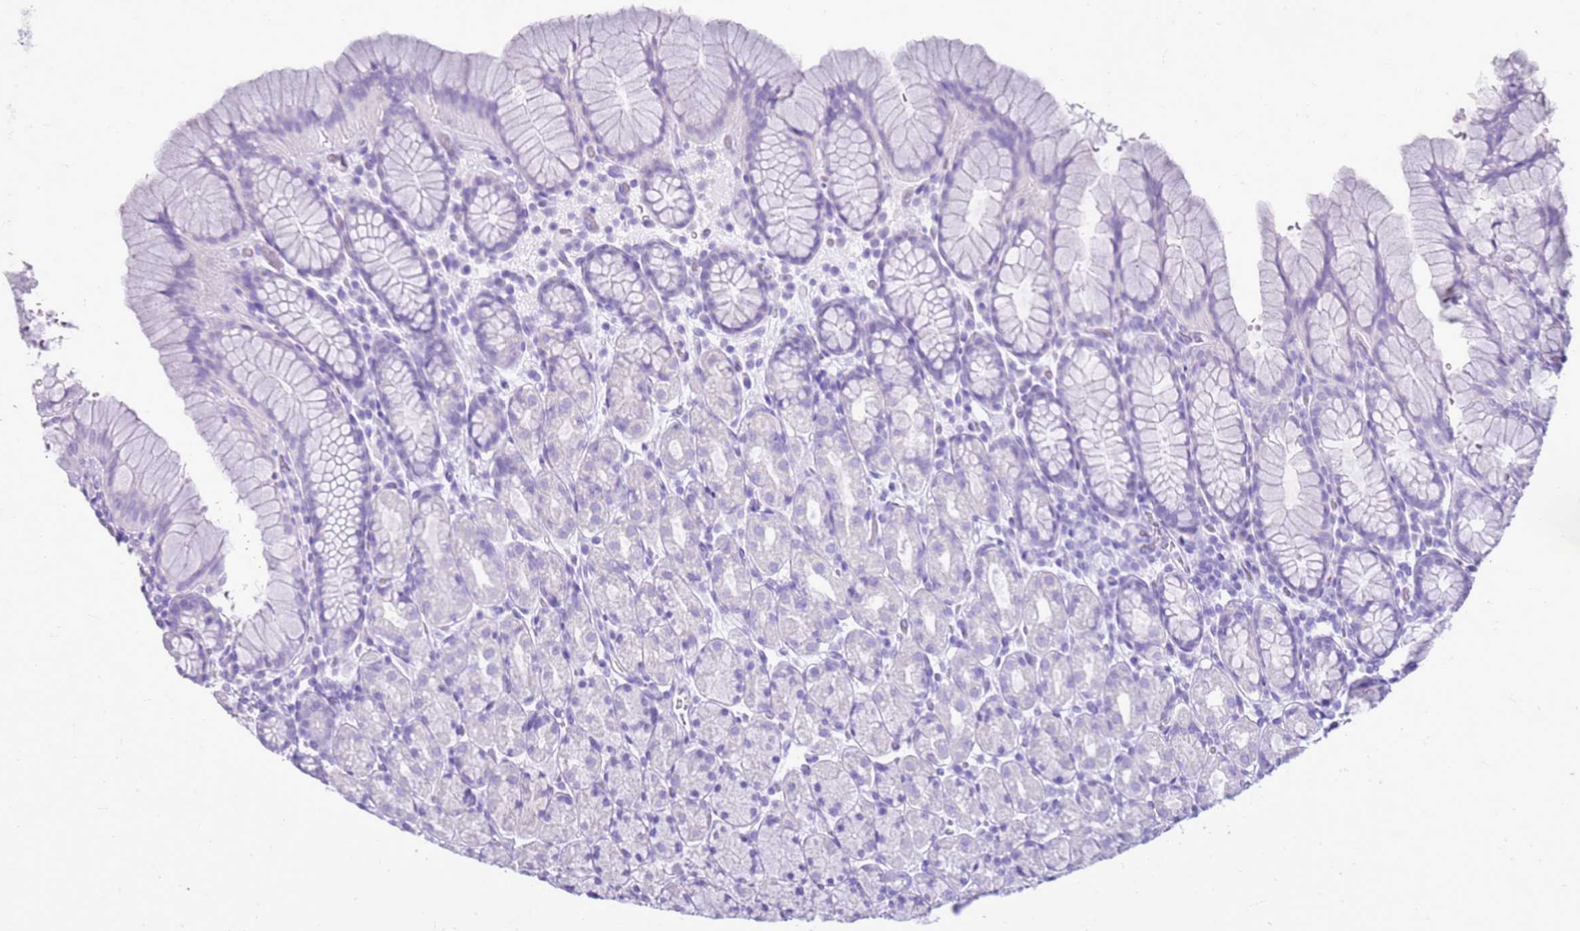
{"staining": {"intensity": "negative", "quantity": "none", "location": "none"}, "tissue": "stomach", "cell_type": "Glandular cells", "image_type": "normal", "snomed": [{"axis": "morphology", "description": "Normal tissue, NOS"}, {"axis": "topography", "description": "Stomach, upper"}, {"axis": "topography", "description": "Stomach"}], "caption": "Immunohistochemistry photomicrograph of normal human stomach stained for a protein (brown), which shows no staining in glandular cells. (DAB (3,3'-diaminobenzidine) IHC with hematoxylin counter stain).", "gene": "CA8", "patient": {"sex": "male", "age": 62}}